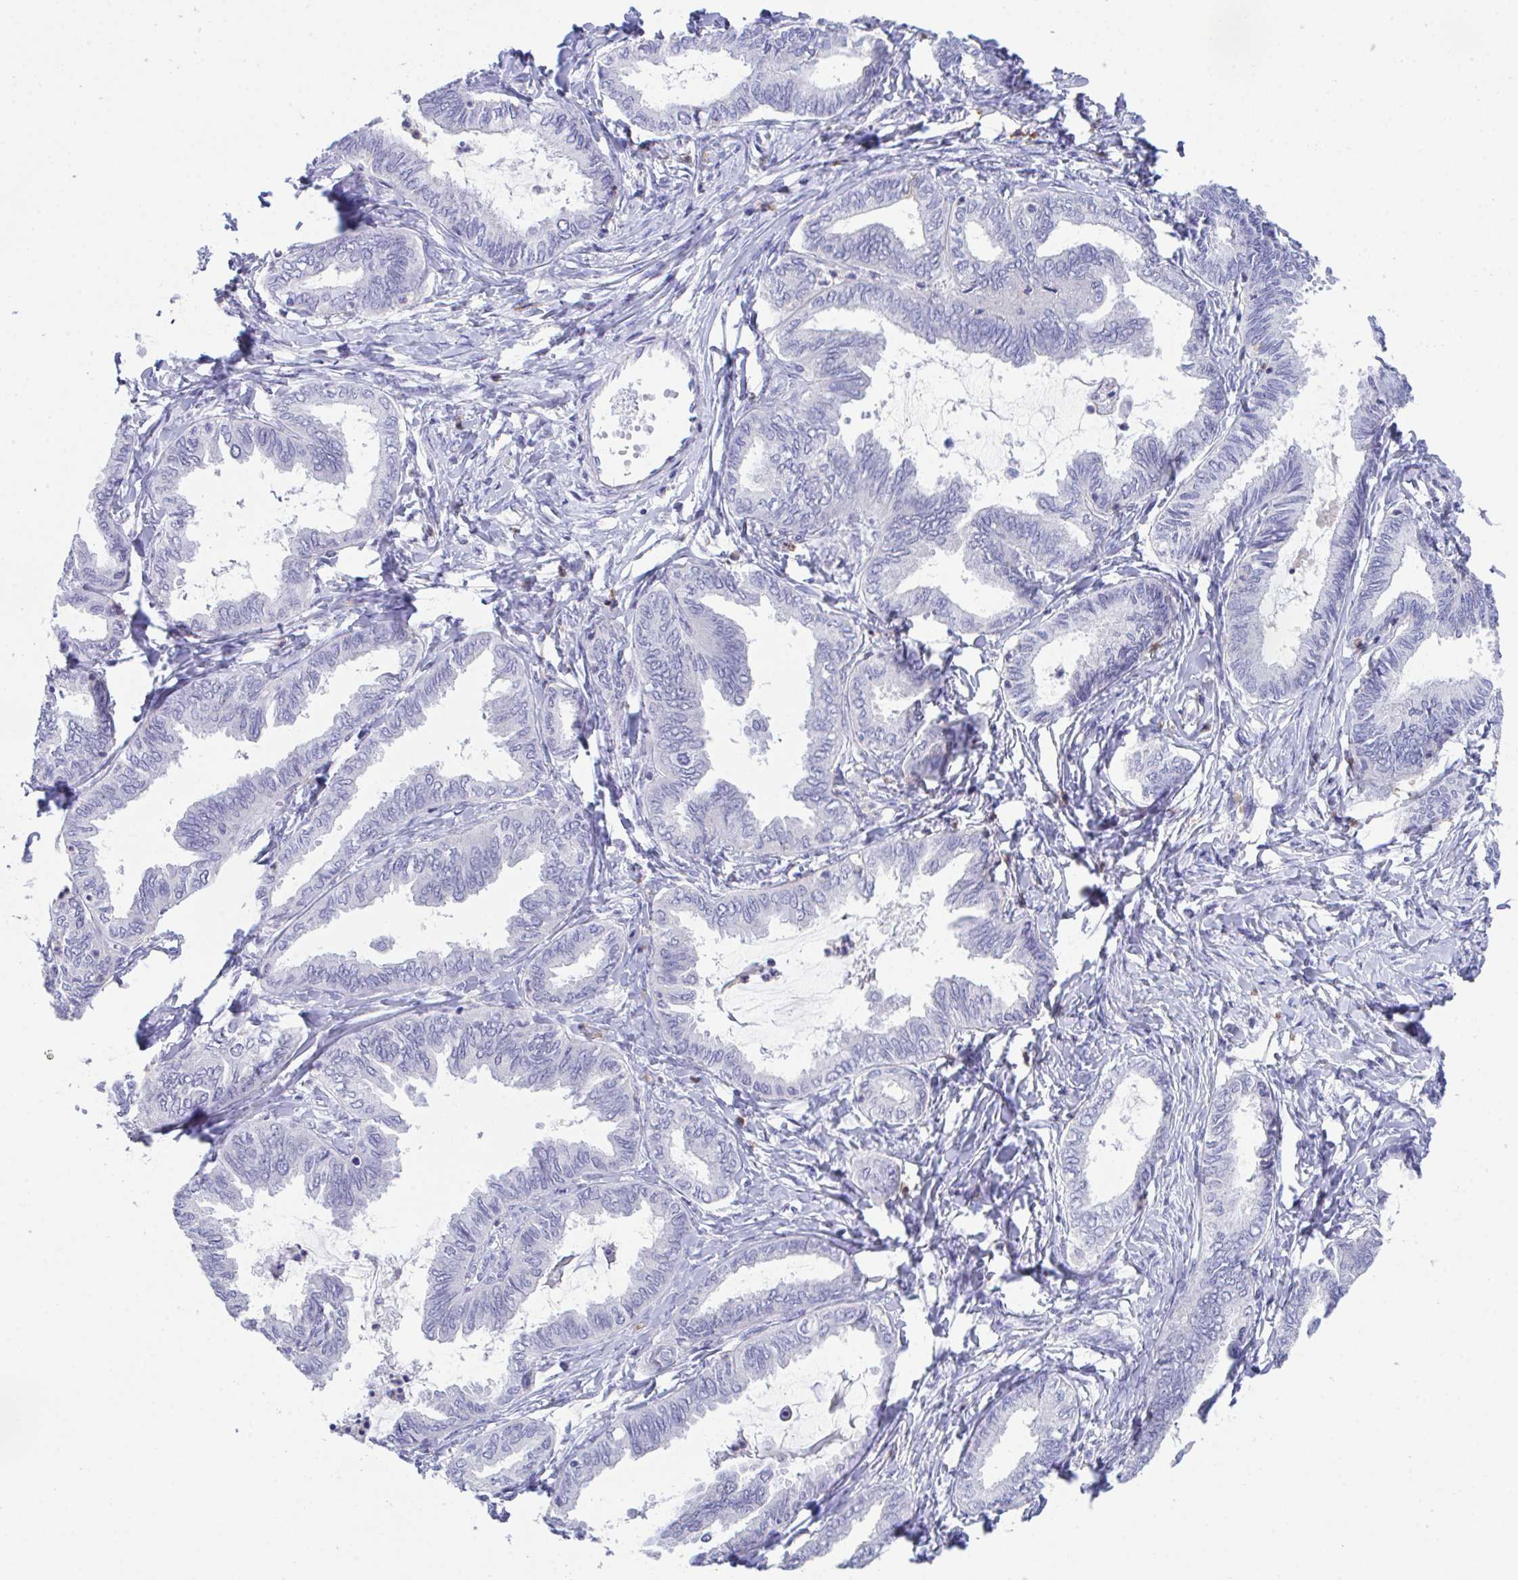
{"staining": {"intensity": "negative", "quantity": "none", "location": "none"}, "tissue": "ovarian cancer", "cell_type": "Tumor cells", "image_type": "cancer", "snomed": [{"axis": "morphology", "description": "Carcinoma, endometroid"}, {"axis": "topography", "description": "Ovary"}], "caption": "Immunohistochemistry photomicrograph of neoplastic tissue: ovarian cancer stained with DAB (3,3'-diaminobenzidine) reveals no significant protein positivity in tumor cells.", "gene": "HOXB4", "patient": {"sex": "female", "age": 70}}